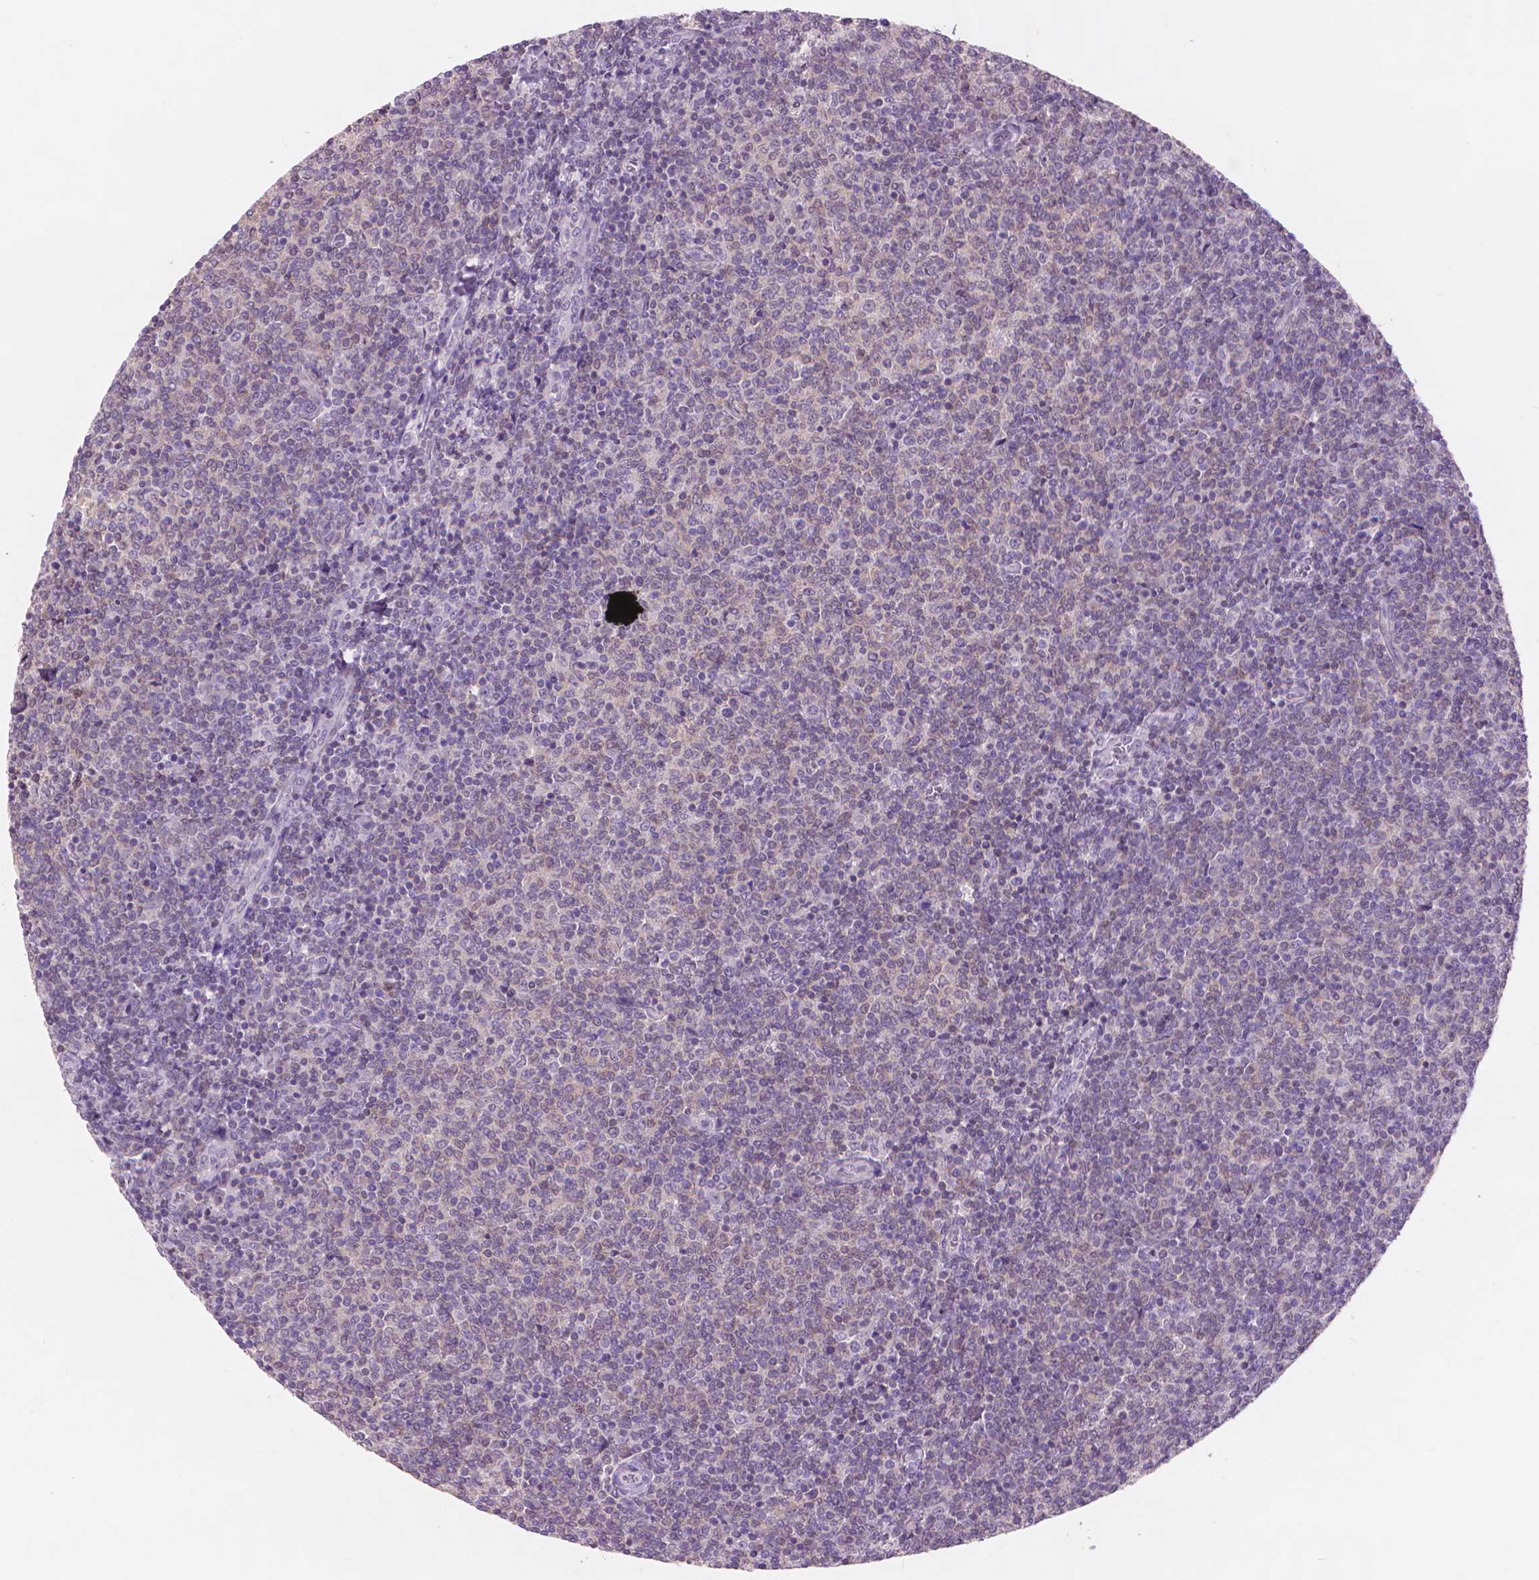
{"staining": {"intensity": "negative", "quantity": "none", "location": "none"}, "tissue": "lymphoma", "cell_type": "Tumor cells", "image_type": "cancer", "snomed": [{"axis": "morphology", "description": "Malignant lymphoma, non-Hodgkin's type, Low grade"}, {"axis": "topography", "description": "Lymph node"}], "caption": "Immunohistochemistry histopathology image of lymphoma stained for a protein (brown), which shows no expression in tumor cells.", "gene": "ENO2", "patient": {"sex": "male", "age": 52}}